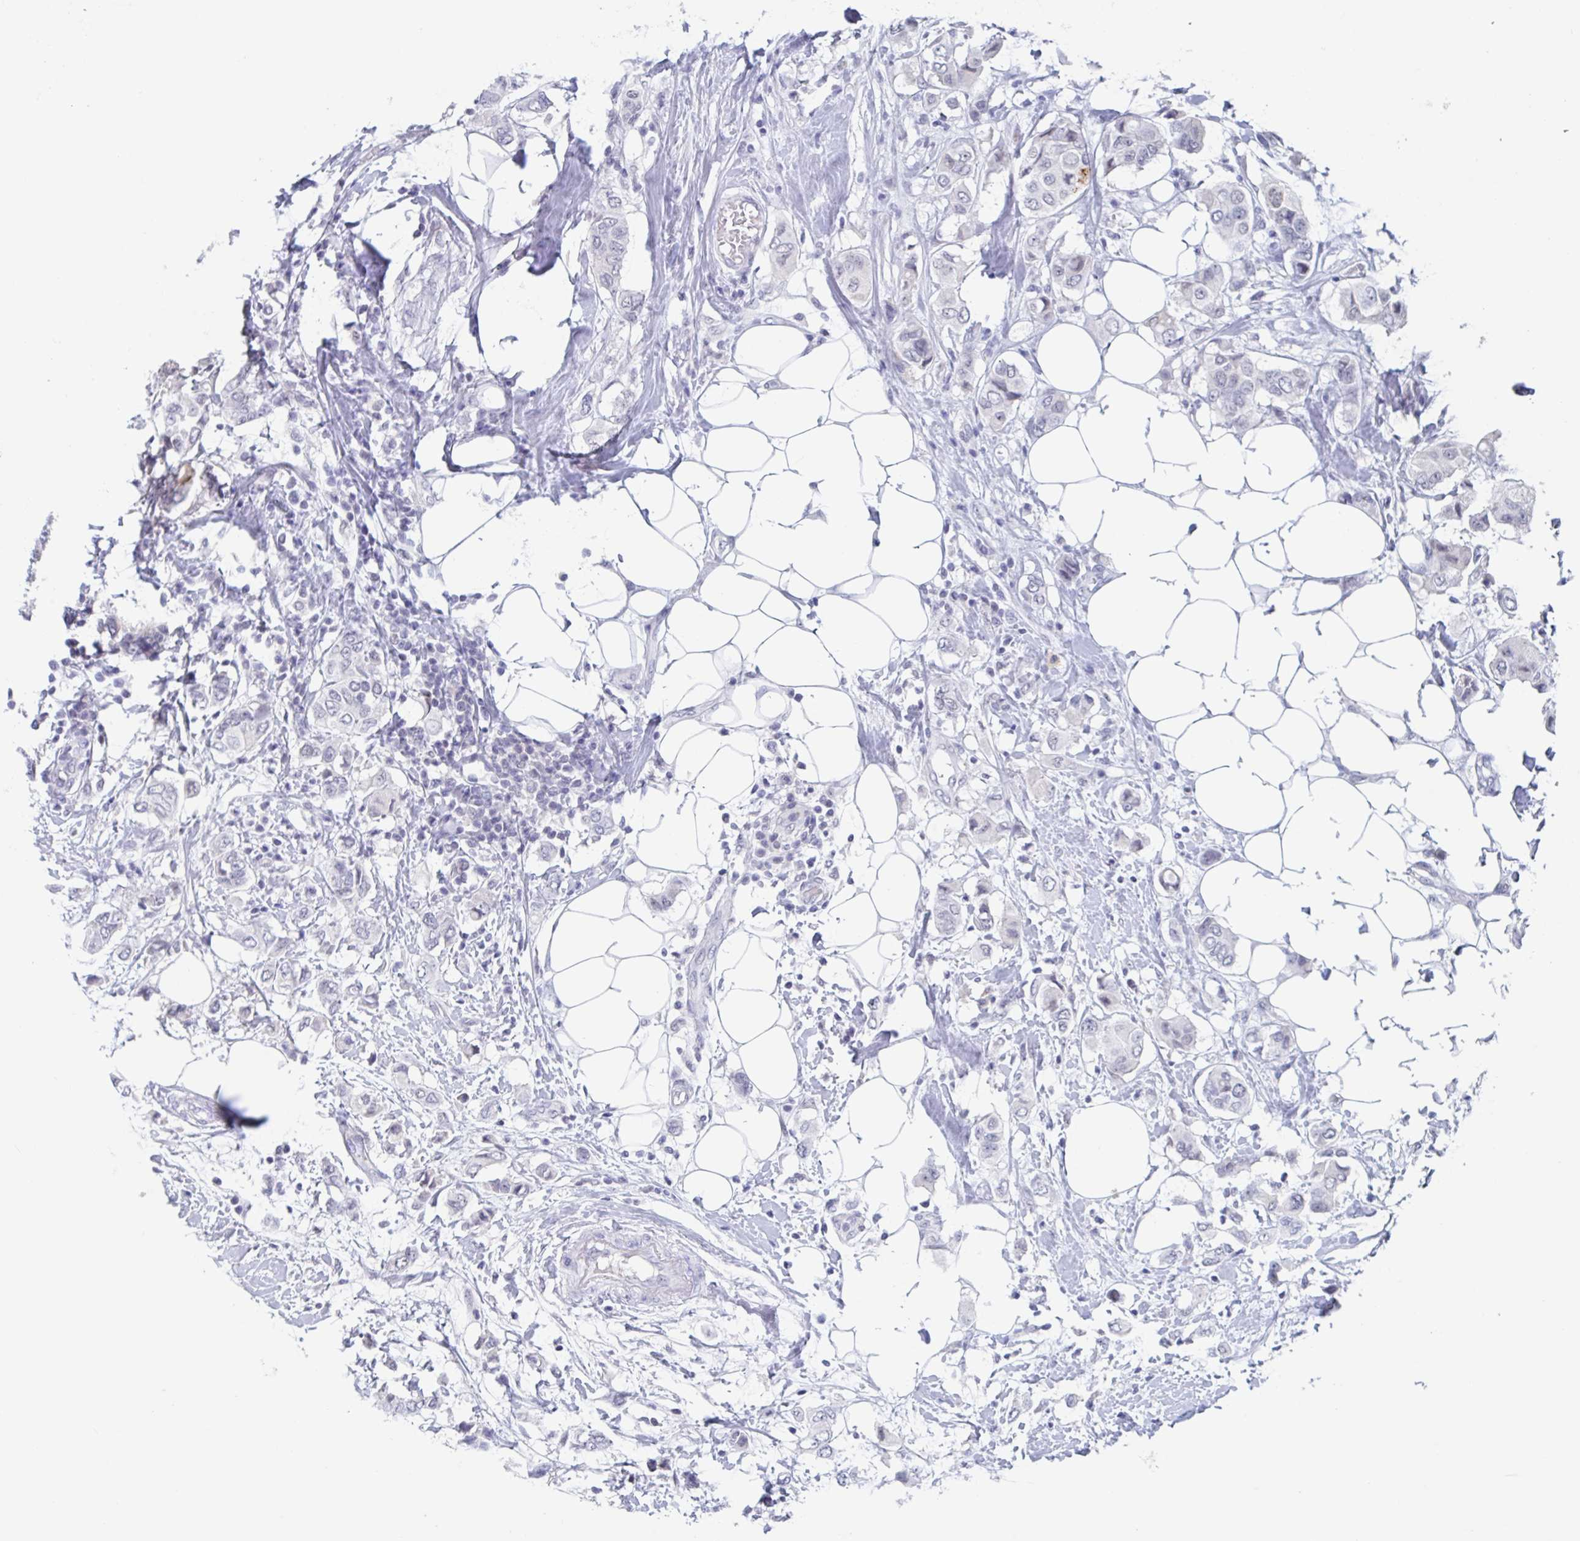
{"staining": {"intensity": "negative", "quantity": "none", "location": "none"}, "tissue": "breast cancer", "cell_type": "Tumor cells", "image_type": "cancer", "snomed": [{"axis": "morphology", "description": "Lobular carcinoma"}, {"axis": "topography", "description": "Breast"}], "caption": "High power microscopy photomicrograph of an immunohistochemistry (IHC) histopathology image of lobular carcinoma (breast), revealing no significant staining in tumor cells.", "gene": "KDM4D", "patient": {"sex": "female", "age": 51}}